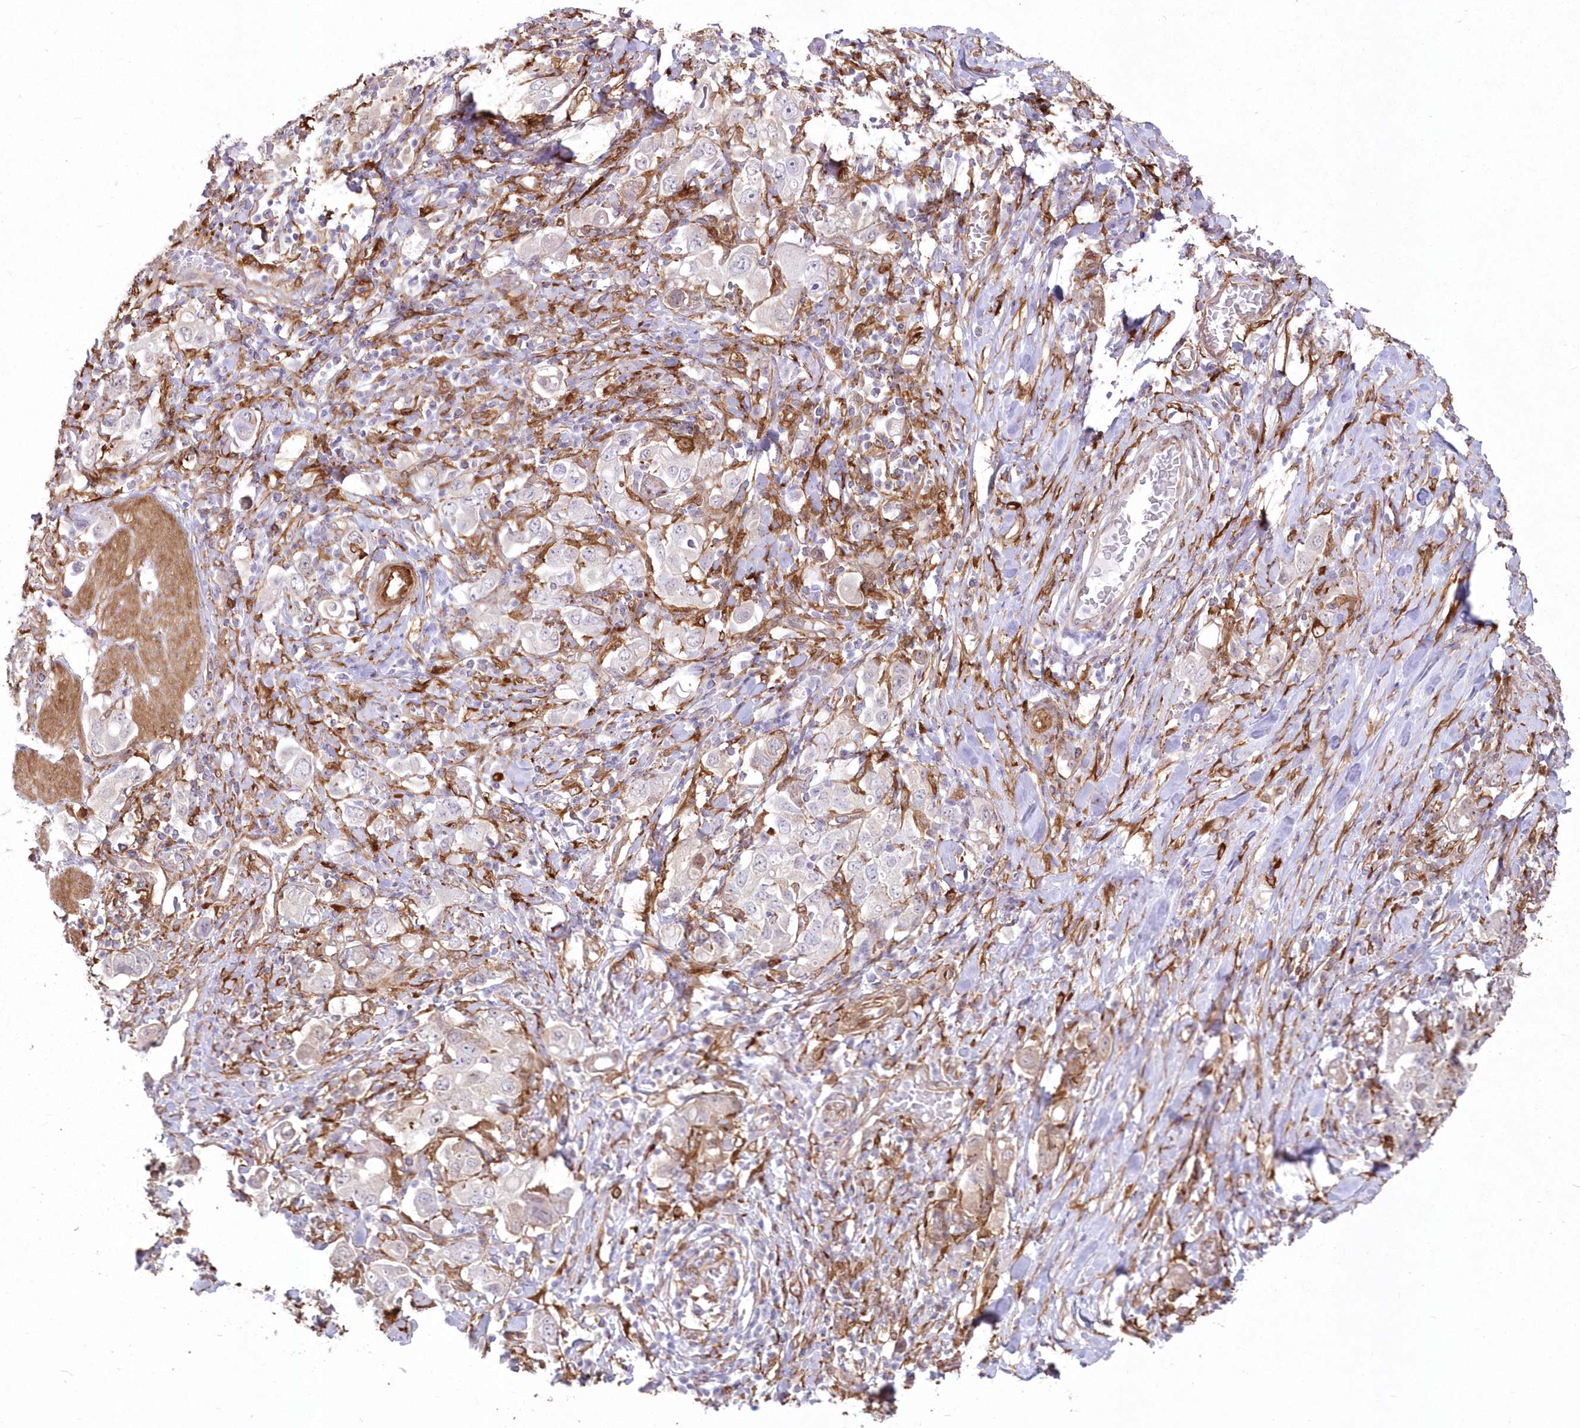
{"staining": {"intensity": "negative", "quantity": "none", "location": "none"}, "tissue": "stomach cancer", "cell_type": "Tumor cells", "image_type": "cancer", "snomed": [{"axis": "morphology", "description": "Adenocarcinoma, NOS"}, {"axis": "topography", "description": "Stomach, upper"}], "caption": "Tumor cells are negative for protein expression in human stomach adenocarcinoma.", "gene": "SH3PXD2B", "patient": {"sex": "male", "age": 62}}